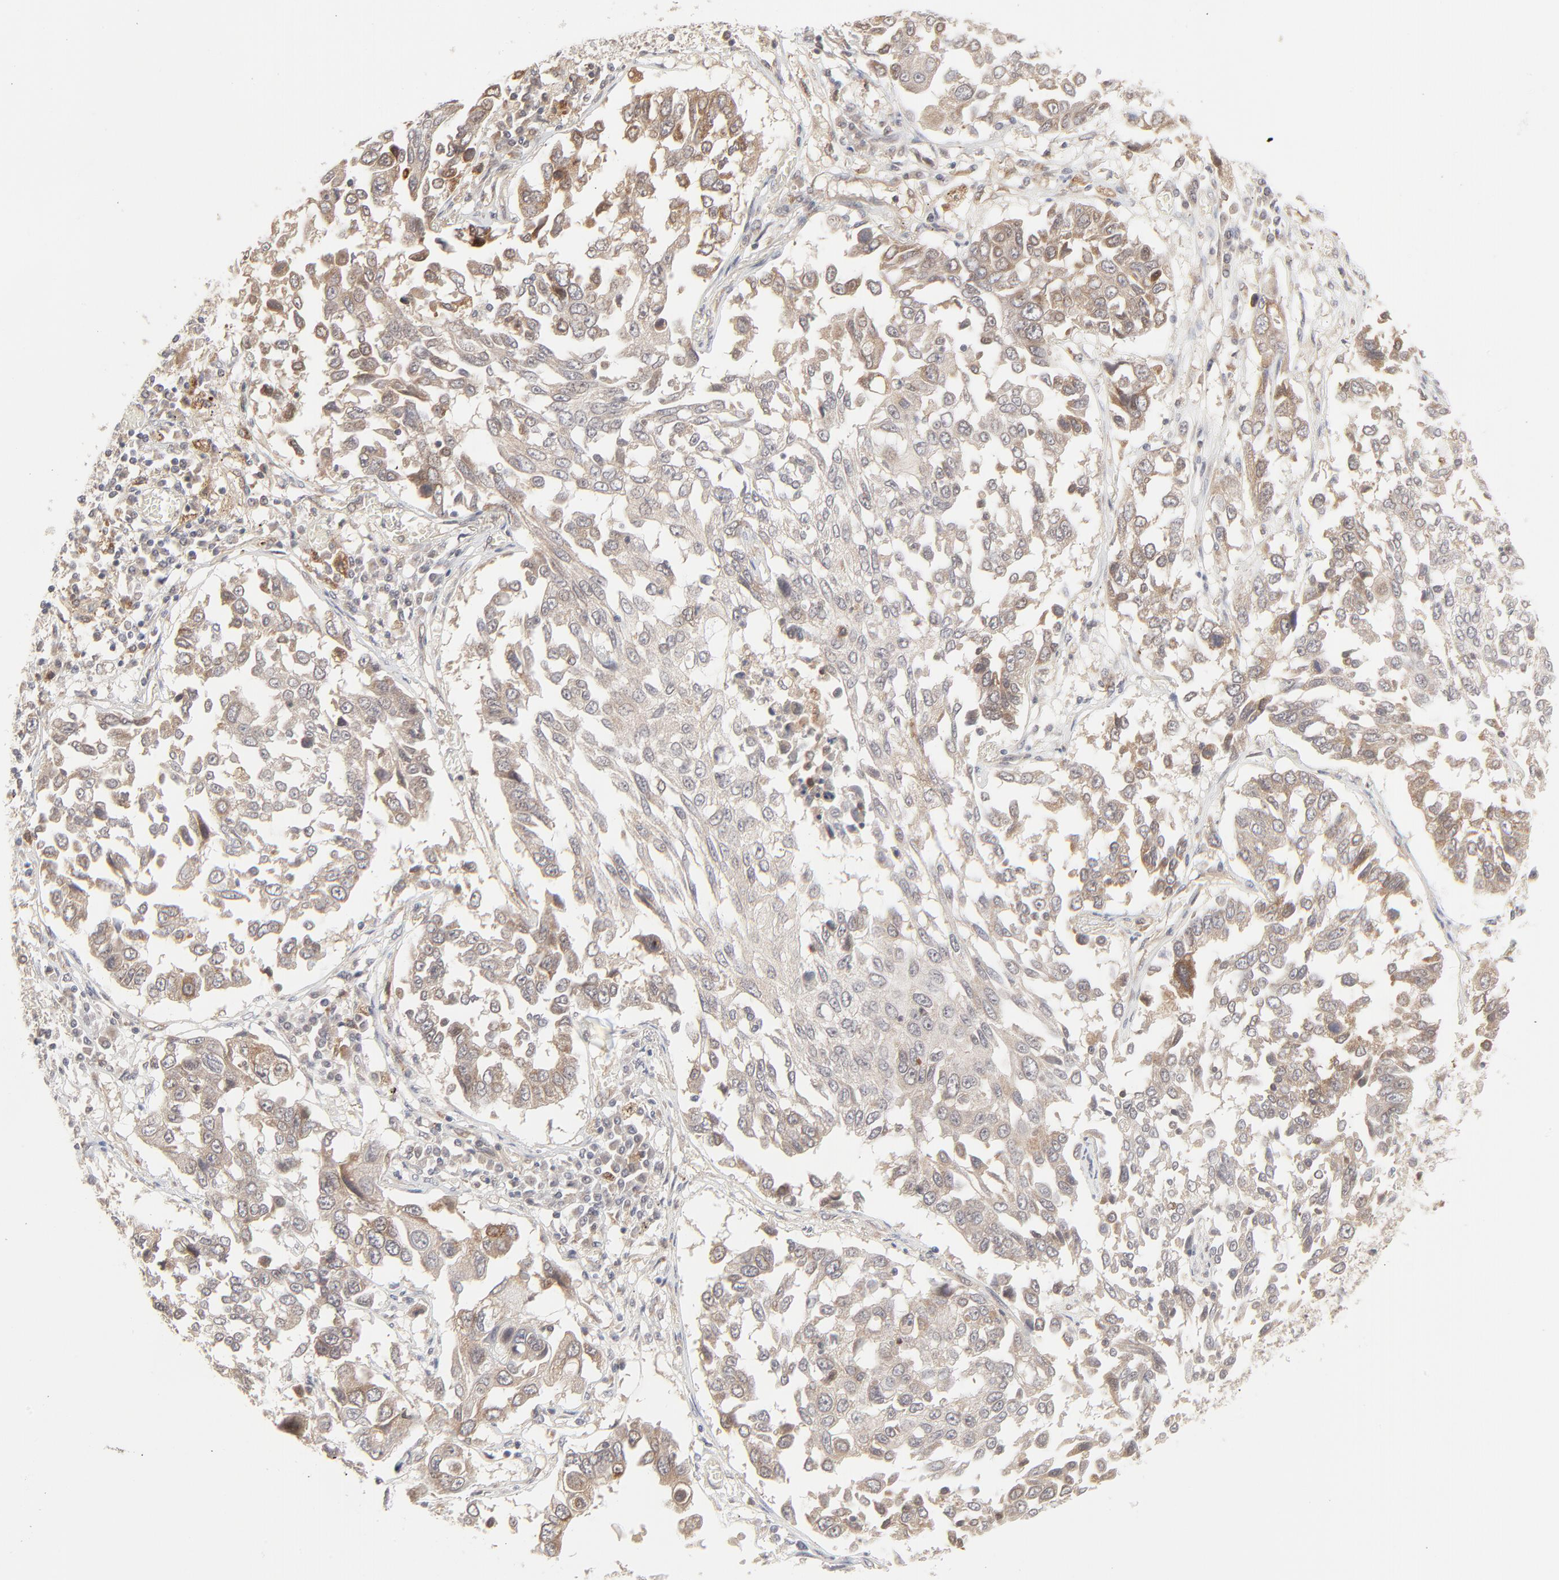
{"staining": {"intensity": "moderate", "quantity": "25%-75%", "location": "cytoplasmic/membranous"}, "tissue": "lung cancer", "cell_type": "Tumor cells", "image_type": "cancer", "snomed": [{"axis": "morphology", "description": "Squamous cell carcinoma, NOS"}, {"axis": "topography", "description": "Lung"}], "caption": "Moderate cytoplasmic/membranous positivity for a protein is seen in approximately 25%-75% of tumor cells of lung cancer using IHC.", "gene": "RAB5C", "patient": {"sex": "male", "age": 71}}